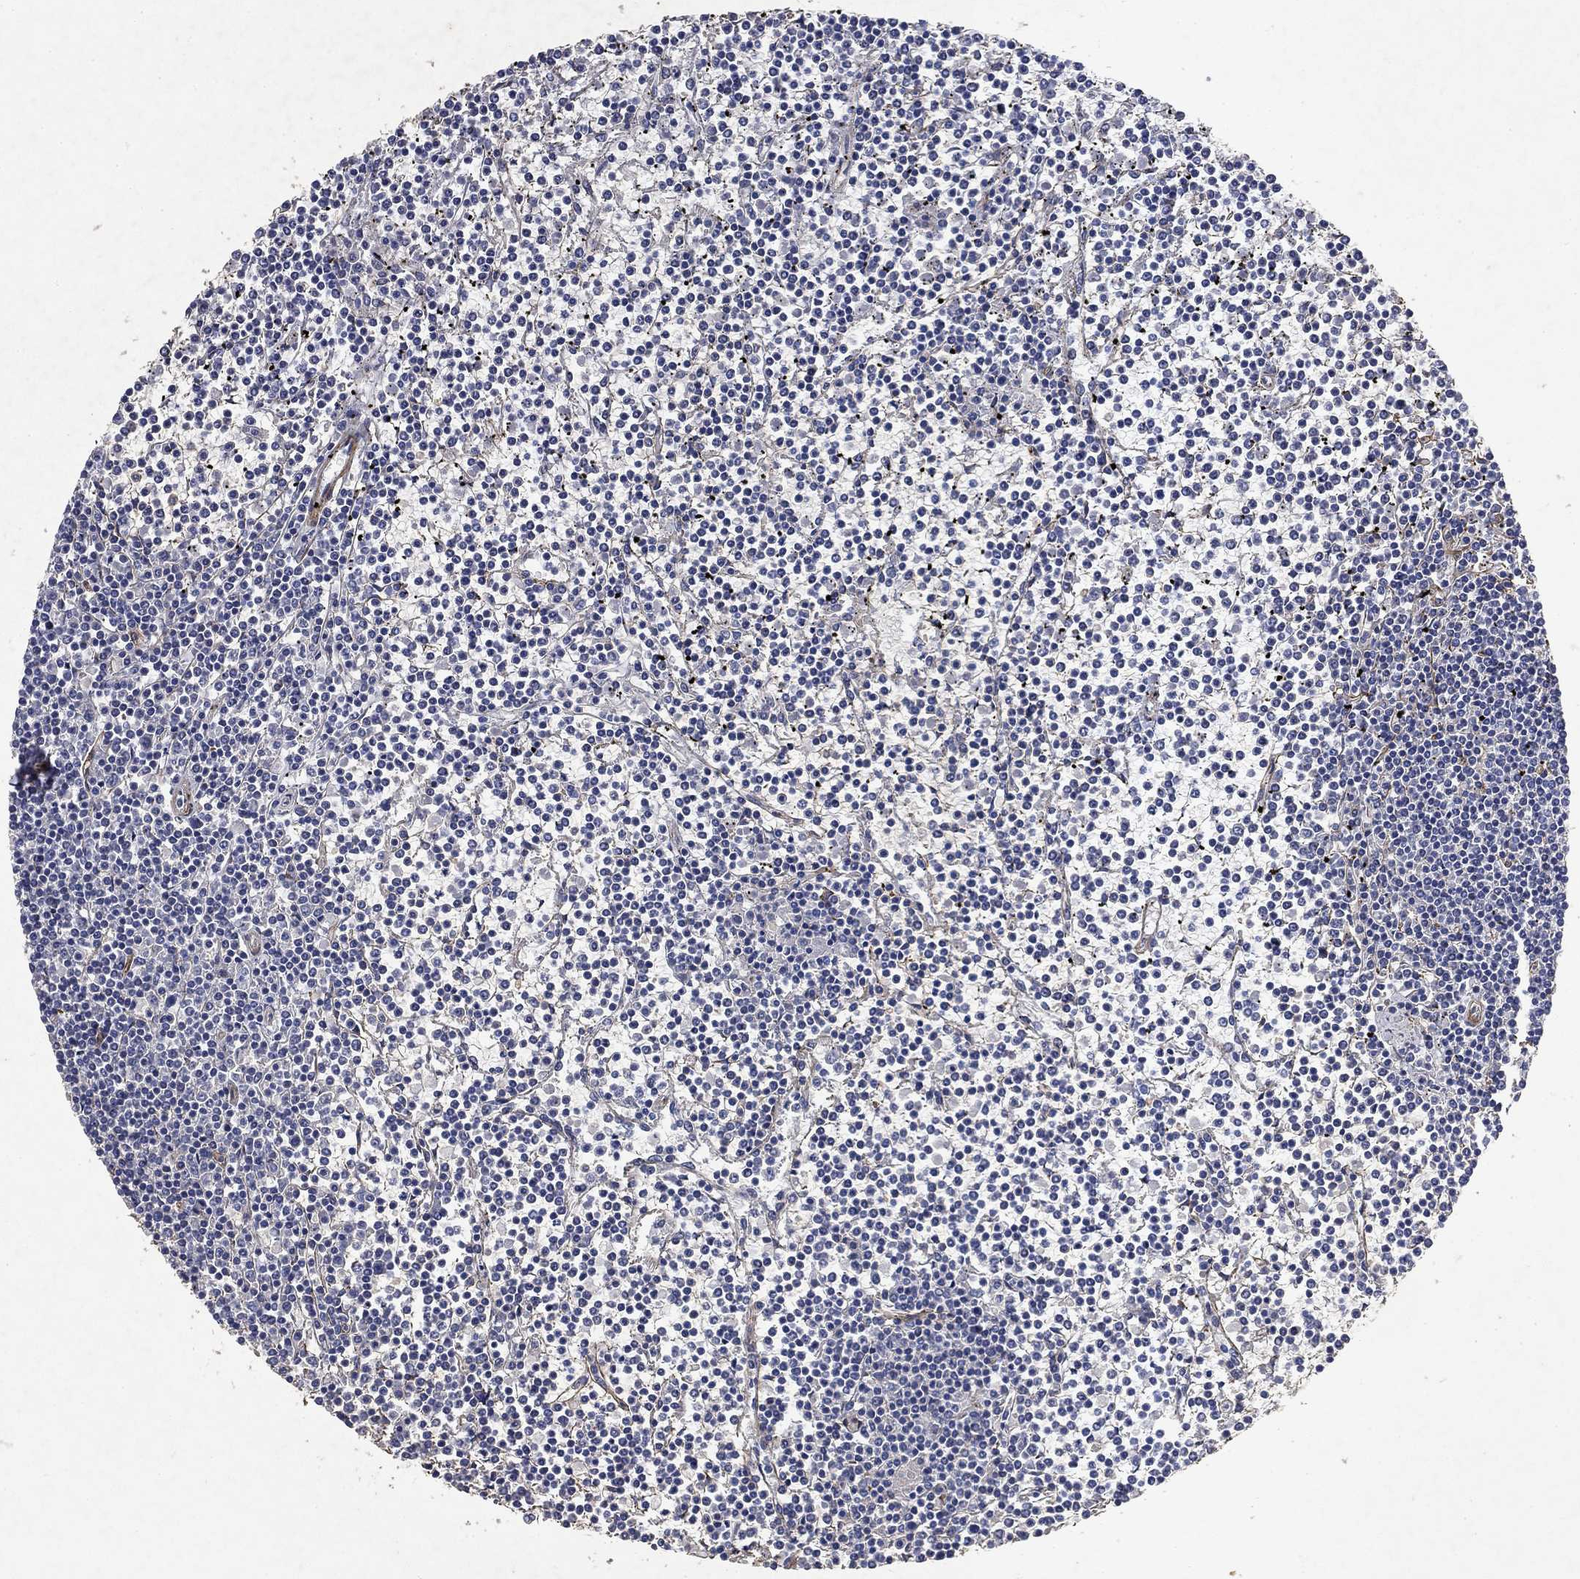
{"staining": {"intensity": "negative", "quantity": "none", "location": "none"}, "tissue": "lymphoma", "cell_type": "Tumor cells", "image_type": "cancer", "snomed": [{"axis": "morphology", "description": "Malignant lymphoma, non-Hodgkin's type, Low grade"}, {"axis": "topography", "description": "Spleen"}], "caption": "Lymphoma stained for a protein using immunohistochemistry (IHC) displays no staining tumor cells.", "gene": "COL4A2", "patient": {"sex": "female", "age": 19}}